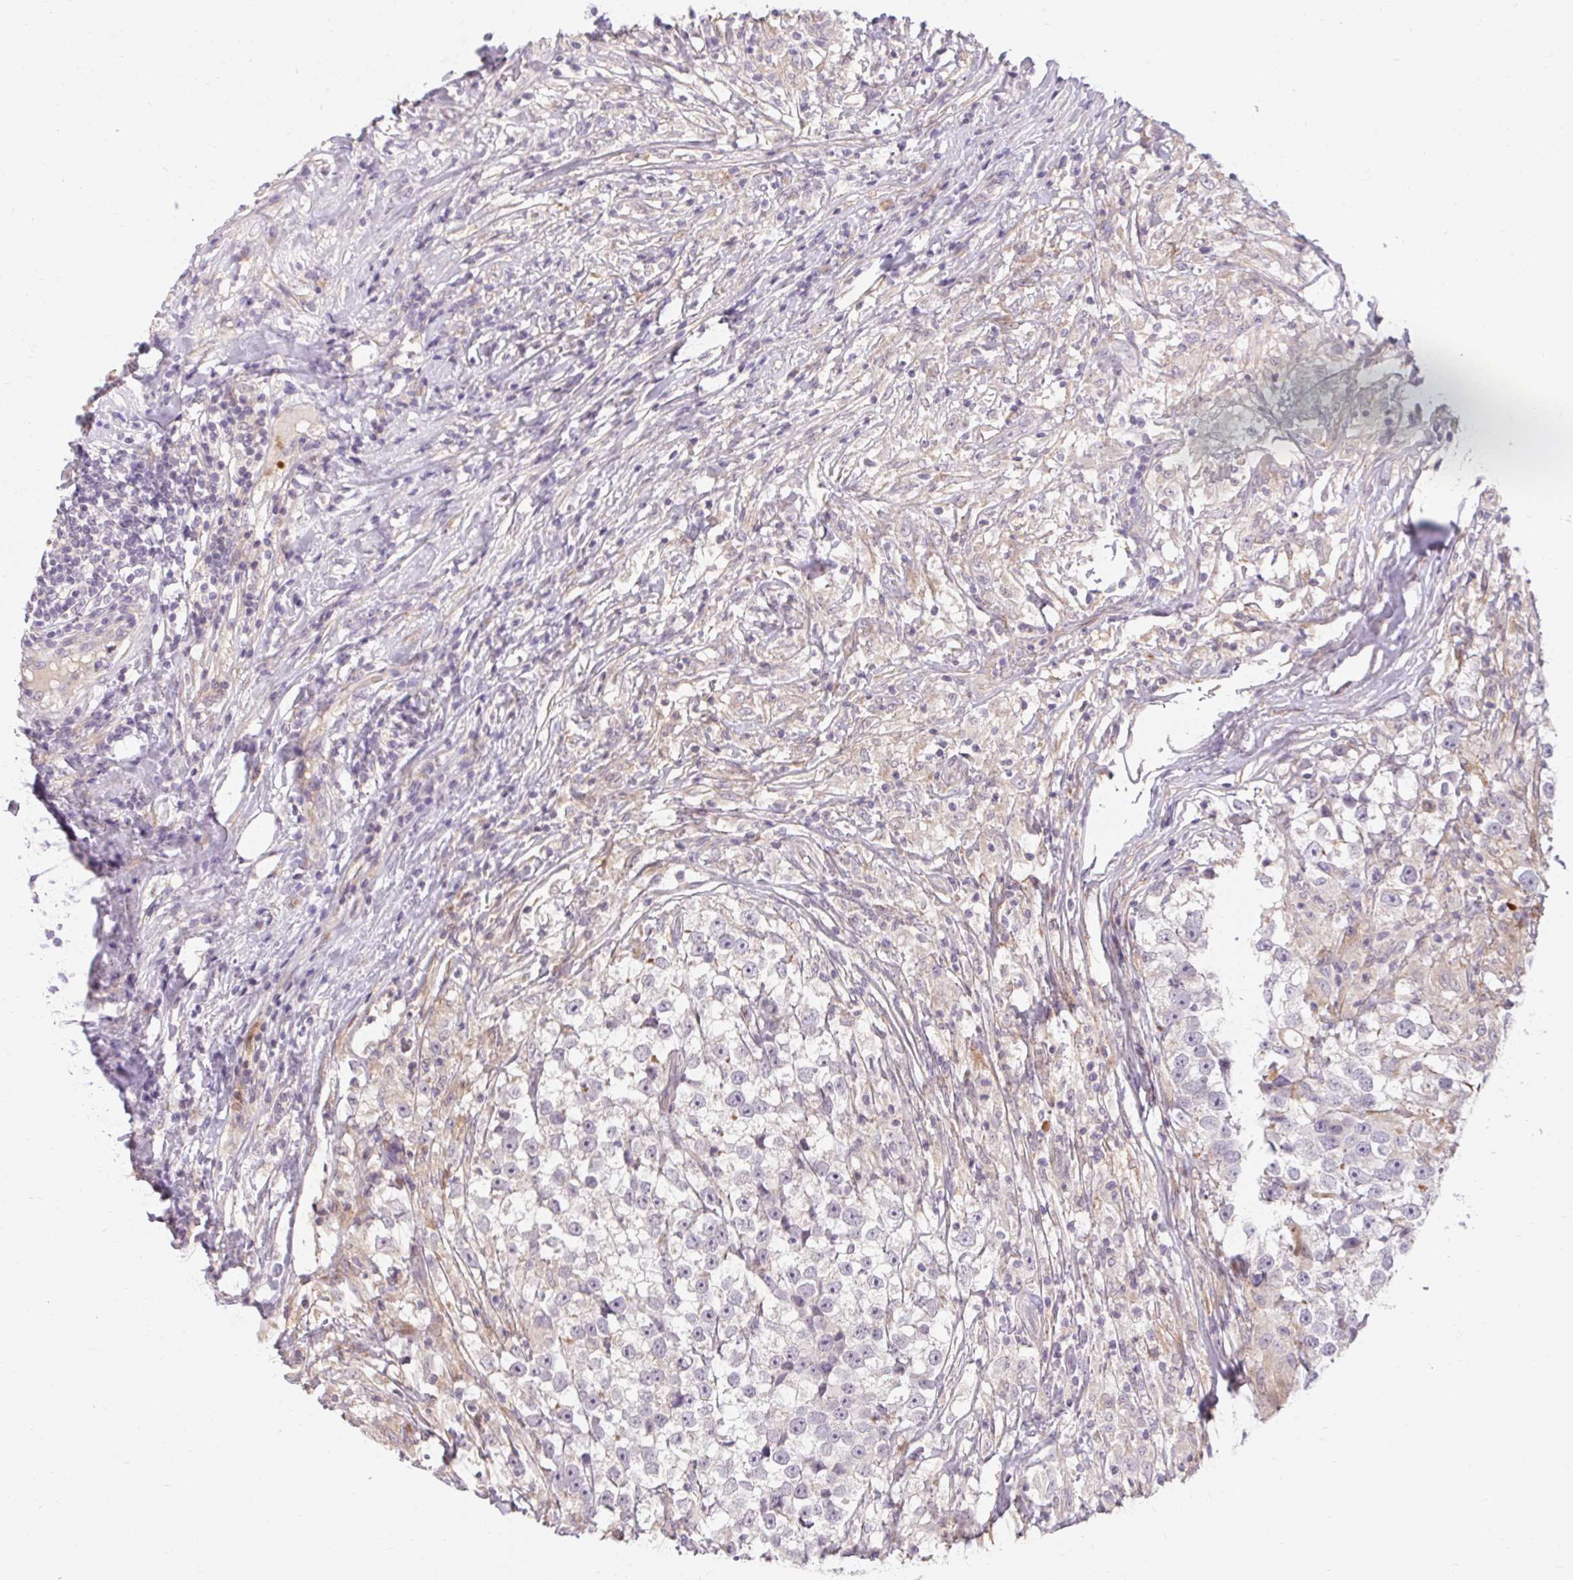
{"staining": {"intensity": "negative", "quantity": "none", "location": "none"}, "tissue": "testis cancer", "cell_type": "Tumor cells", "image_type": "cancer", "snomed": [{"axis": "morphology", "description": "Seminoma, NOS"}, {"axis": "topography", "description": "Testis"}], "caption": "IHC photomicrograph of neoplastic tissue: human testis cancer (seminoma) stained with DAB exhibits no significant protein positivity in tumor cells.", "gene": "TMEM52B", "patient": {"sex": "male", "age": 46}}